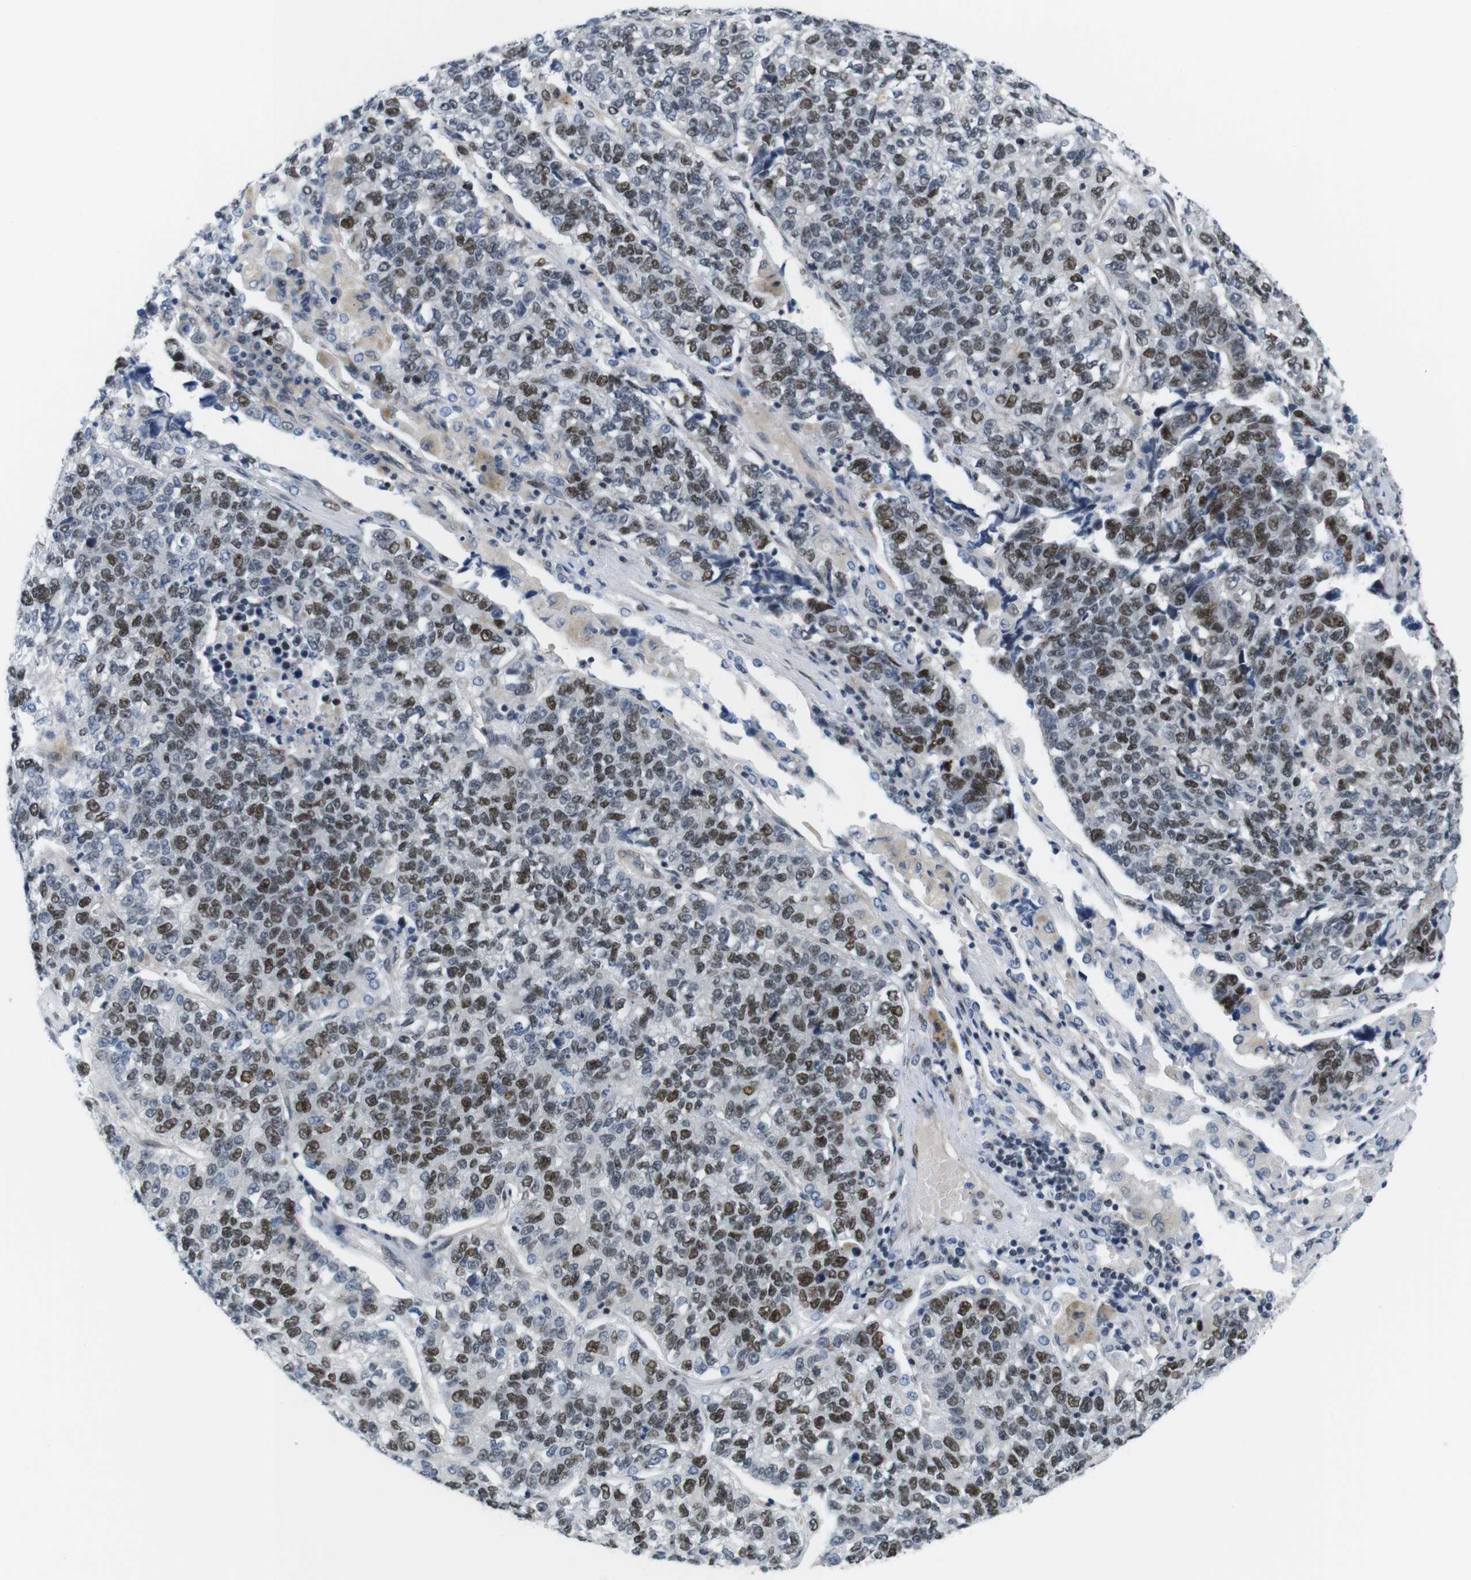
{"staining": {"intensity": "moderate", "quantity": ">75%", "location": "nuclear"}, "tissue": "lung cancer", "cell_type": "Tumor cells", "image_type": "cancer", "snomed": [{"axis": "morphology", "description": "Adenocarcinoma, NOS"}, {"axis": "topography", "description": "Lung"}], "caption": "About >75% of tumor cells in human lung adenocarcinoma exhibit moderate nuclear protein expression as visualized by brown immunohistochemical staining.", "gene": "SMCO2", "patient": {"sex": "male", "age": 49}}